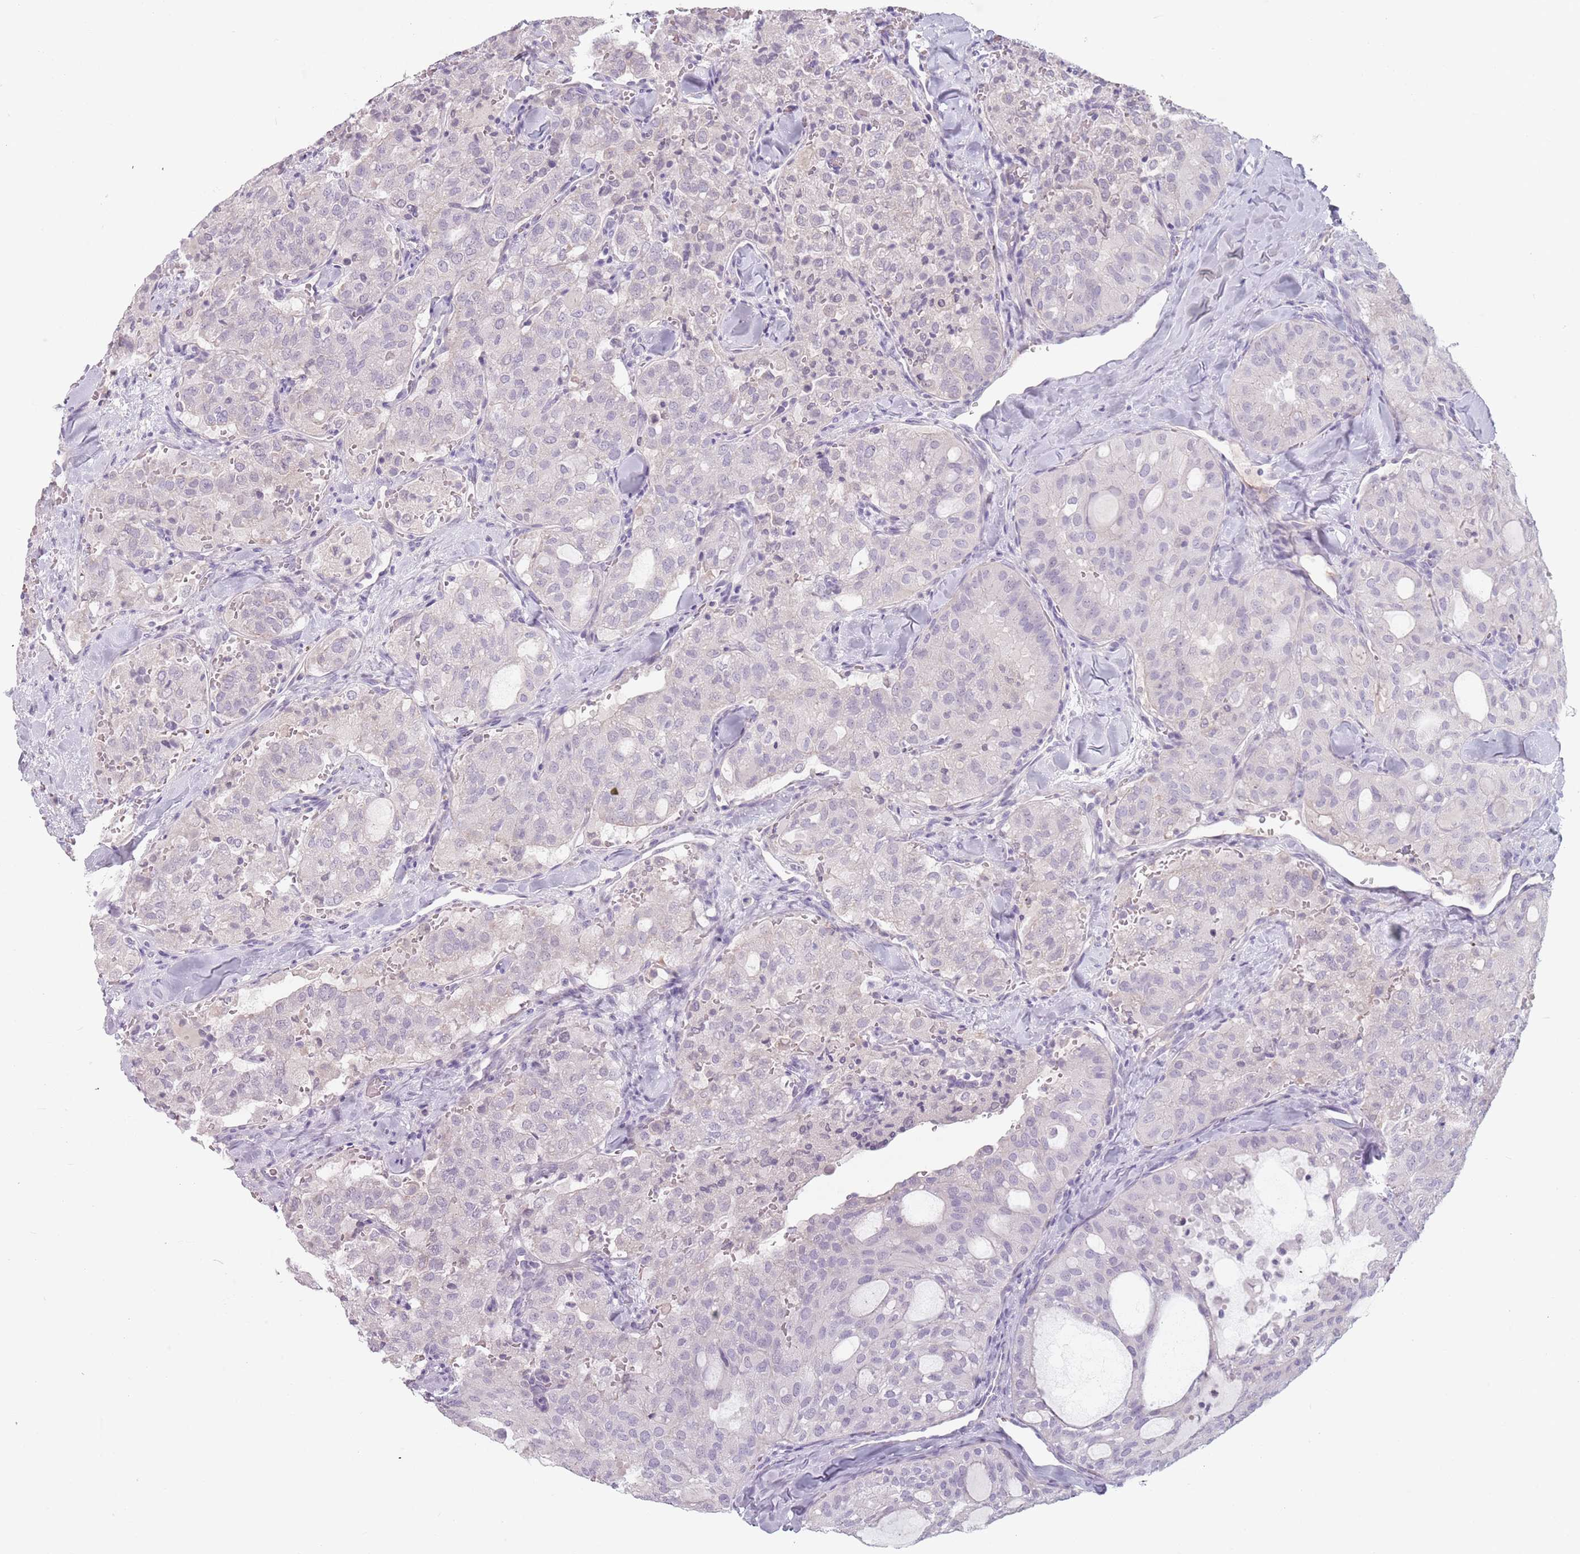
{"staining": {"intensity": "negative", "quantity": "none", "location": "none"}, "tissue": "thyroid cancer", "cell_type": "Tumor cells", "image_type": "cancer", "snomed": [{"axis": "morphology", "description": "Follicular adenoma carcinoma, NOS"}, {"axis": "topography", "description": "Thyroid gland"}], "caption": "DAB immunohistochemical staining of human thyroid follicular adenoma carcinoma shows no significant positivity in tumor cells.", "gene": "CEP19", "patient": {"sex": "male", "age": 75}}